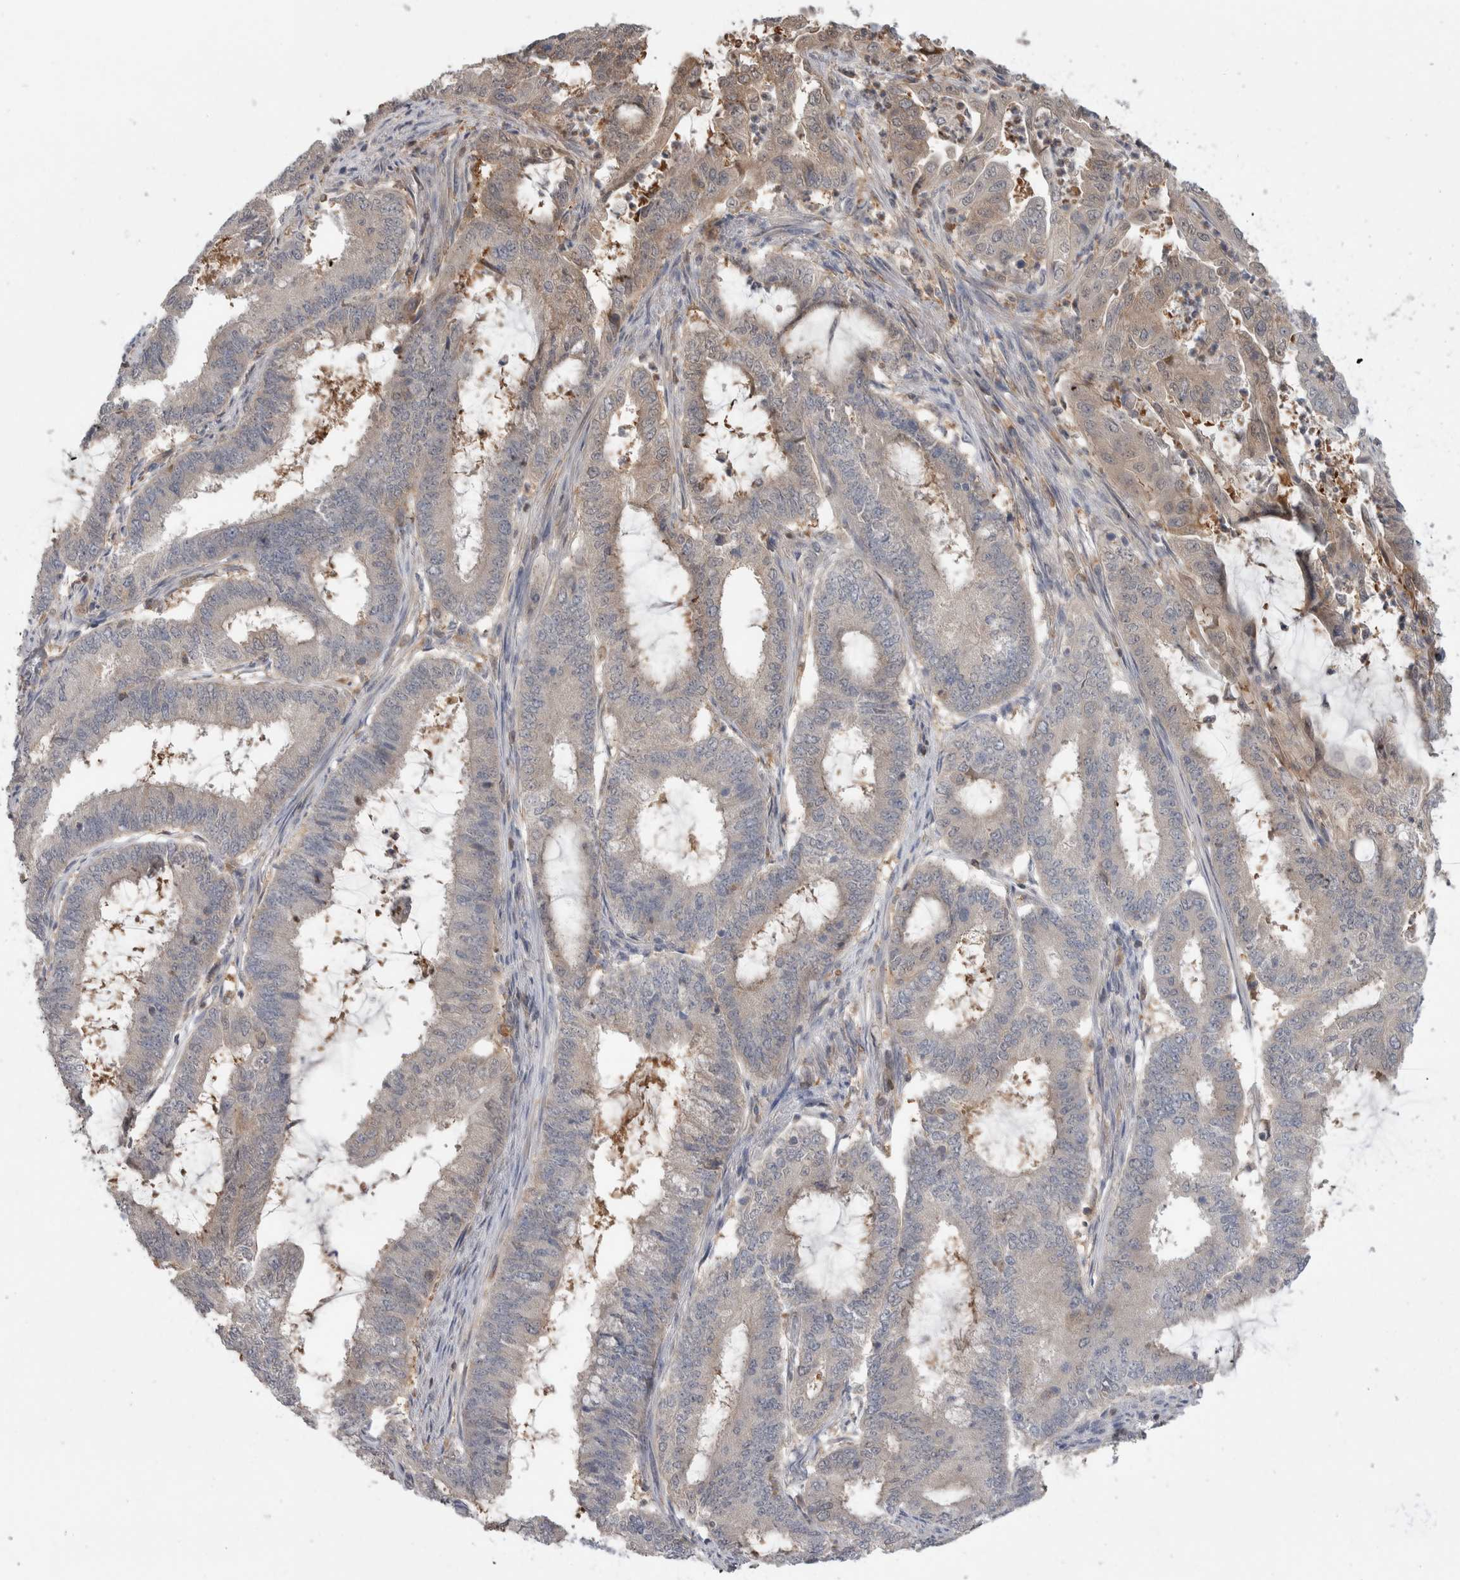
{"staining": {"intensity": "weak", "quantity": "<25%", "location": "cytoplasmic/membranous"}, "tissue": "endometrial cancer", "cell_type": "Tumor cells", "image_type": "cancer", "snomed": [{"axis": "morphology", "description": "Adenocarcinoma, NOS"}, {"axis": "topography", "description": "Endometrium"}], "caption": "A high-resolution photomicrograph shows immunohistochemistry (IHC) staining of adenocarcinoma (endometrial), which reveals no significant expression in tumor cells.", "gene": "HTATIP2", "patient": {"sex": "female", "age": 51}}